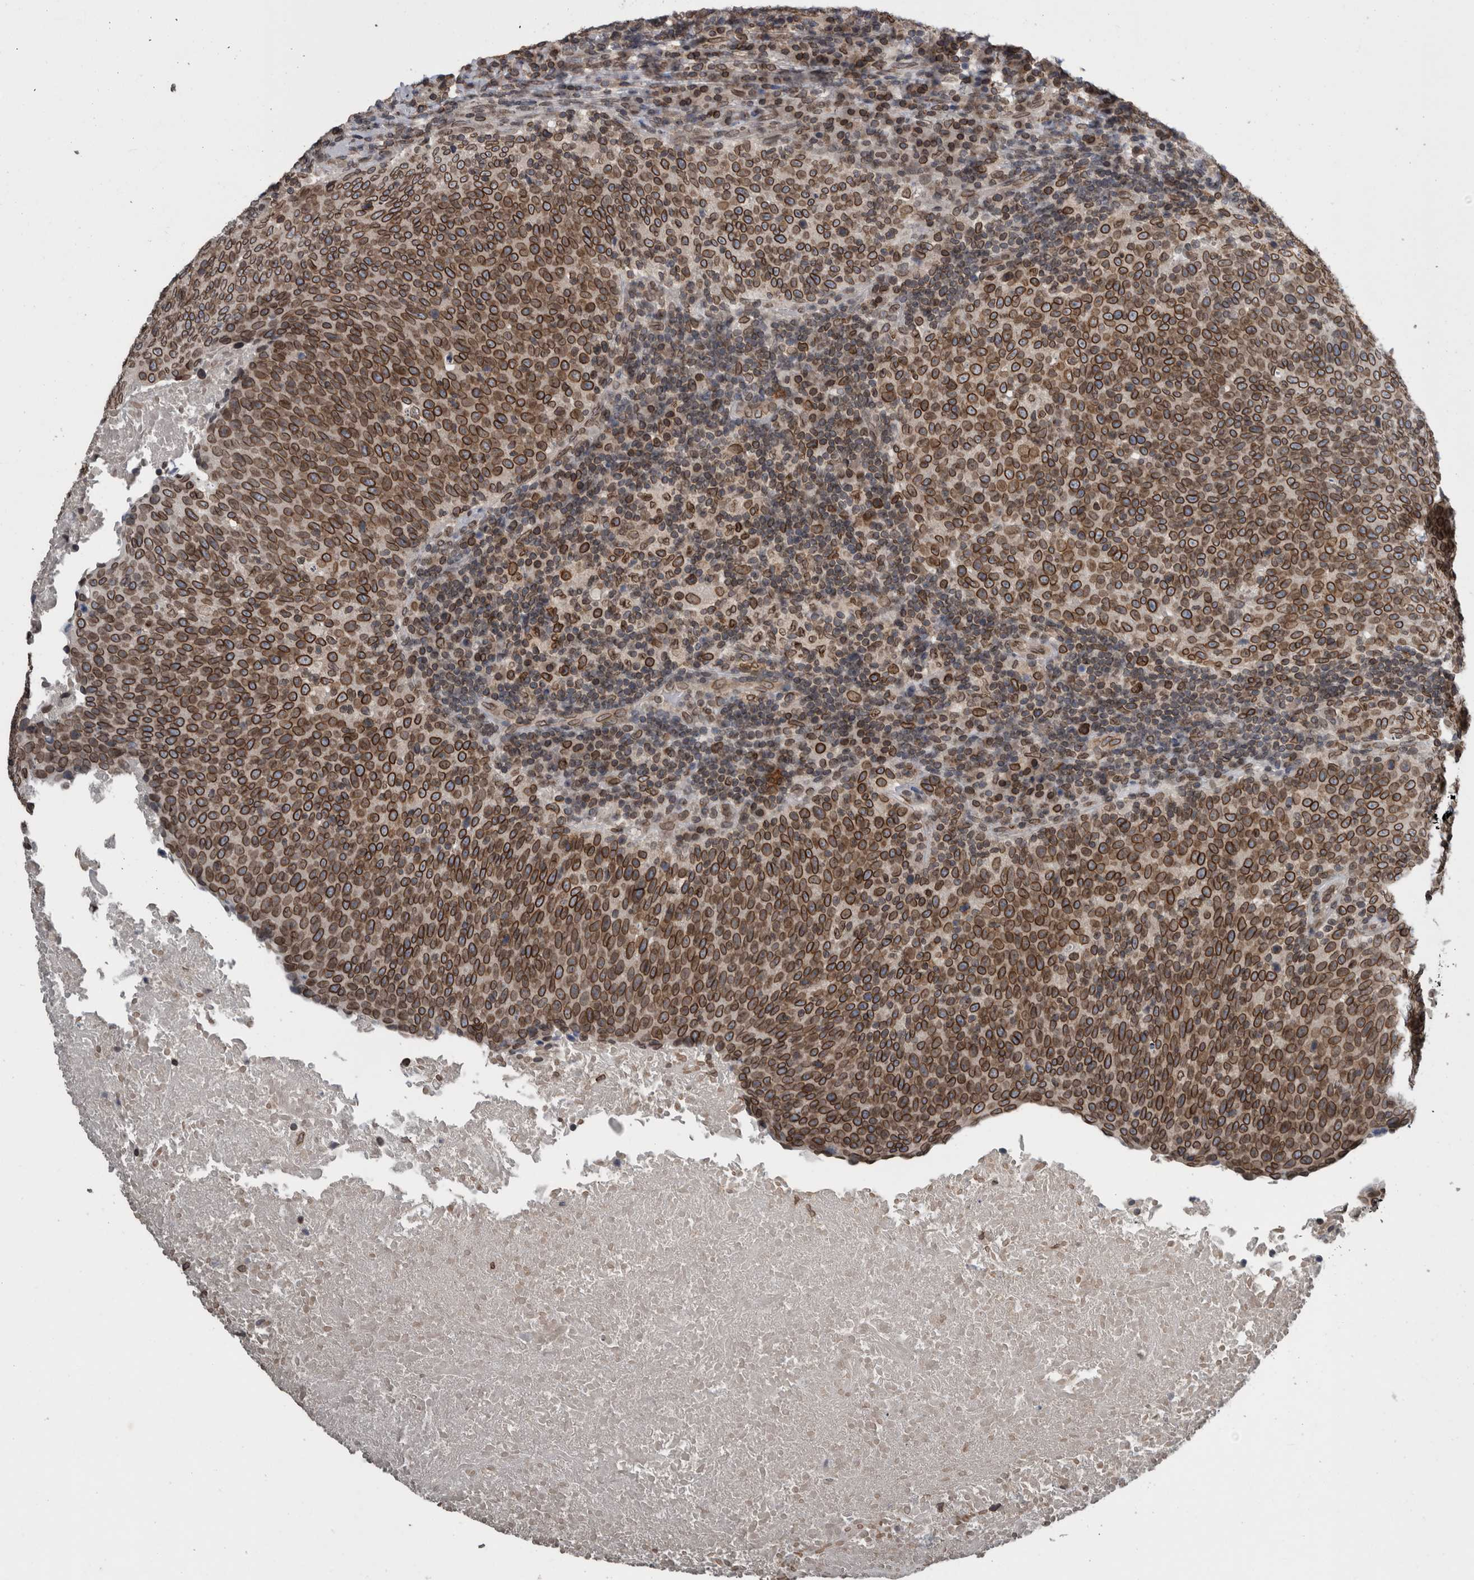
{"staining": {"intensity": "strong", "quantity": ">75%", "location": "cytoplasmic/membranous,nuclear"}, "tissue": "head and neck cancer", "cell_type": "Tumor cells", "image_type": "cancer", "snomed": [{"axis": "morphology", "description": "Squamous cell carcinoma, NOS"}, {"axis": "morphology", "description": "Squamous cell carcinoma, metastatic, NOS"}, {"axis": "topography", "description": "Lymph node"}, {"axis": "topography", "description": "Head-Neck"}], "caption": "Head and neck metastatic squamous cell carcinoma stained with a protein marker shows strong staining in tumor cells.", "gene": "RANBP2", "patient": {"sex": "male", "age": 62}}